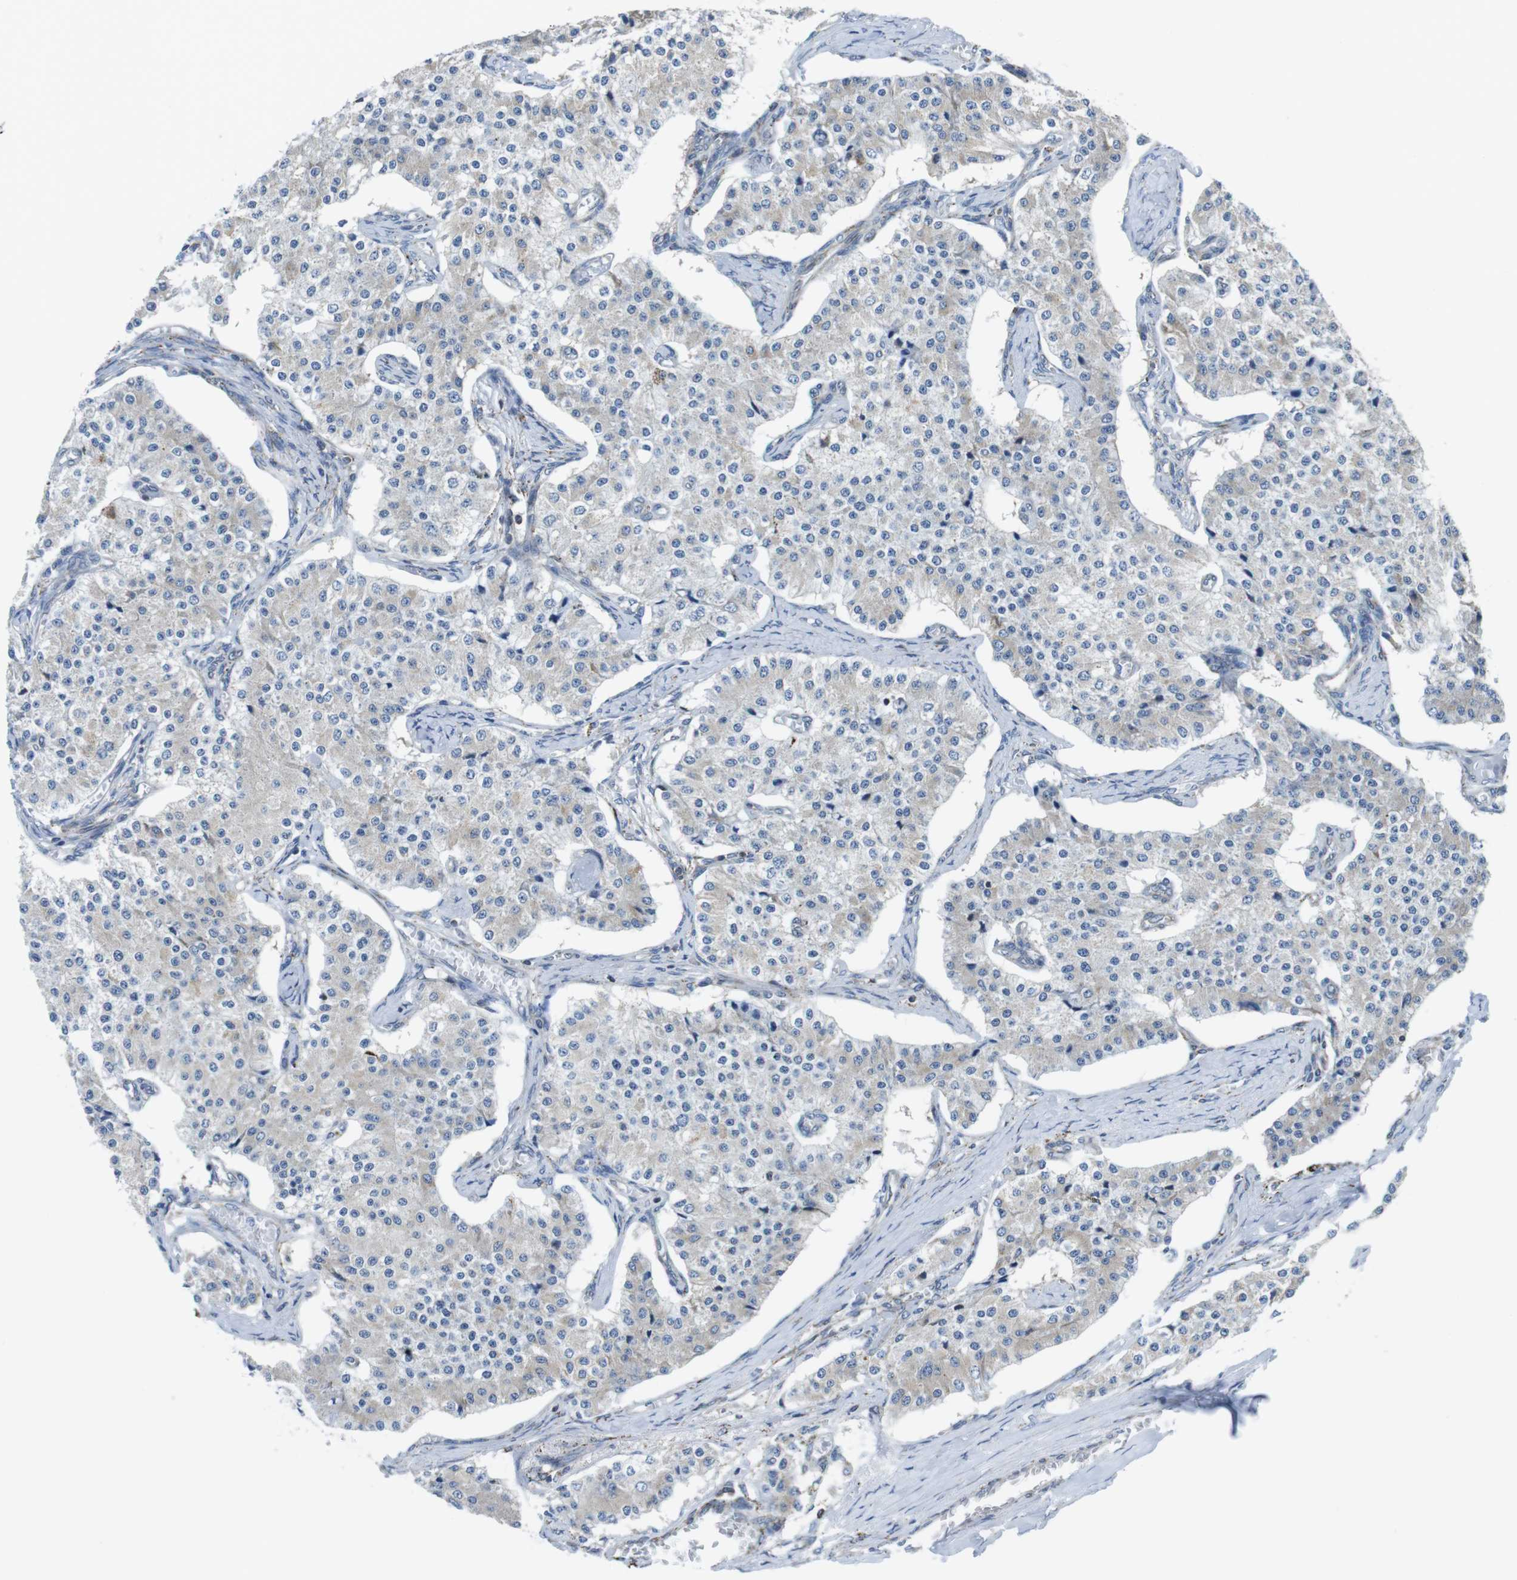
{"staining": {"intensity": "negative", "quantity": "none", "location": "none"}, "tissue": "carcinoid", "cell_type": "Tumor cells", "image_type": "cancer", "snomed": [{"axis": "morphology", "description": "Carcinoid, malignant, NOS"}, {"axis": "topography", "description": "Colon"}], "caption": "Protein analysis of carcinoid displays no significant staining in tumor cells.", "gene": "KCNE3", "patient": {"sex": "female", "age": 52}}